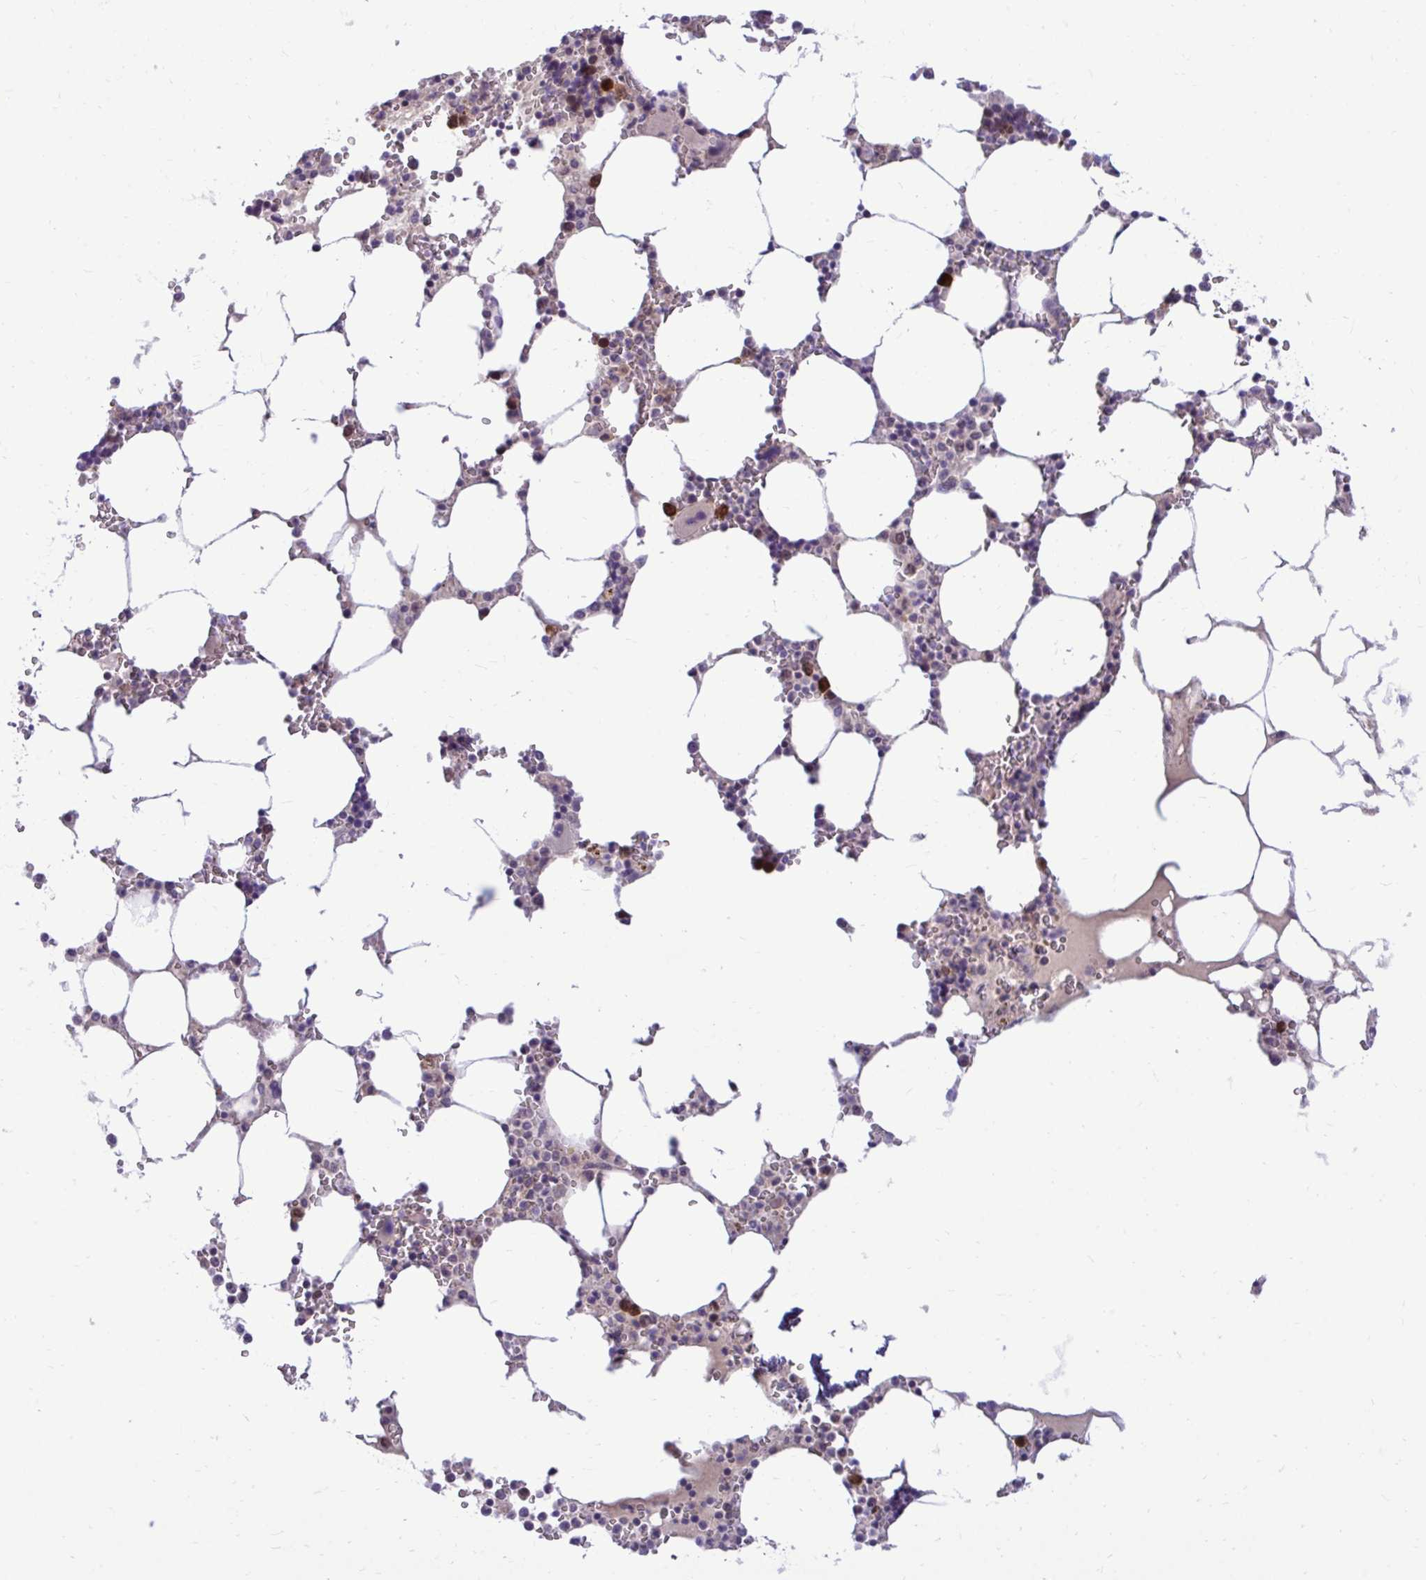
{"staining": {"intensity": "strong", "quantity": "<25%", "location": "cytoplasmic/membranous,nuclear"}, "tissue": "bone marrow", "cell_type": "Hematopoietic cells", "image_type": "normal", "snomed": [{"axis": "morphology", "description": "Normal tissue, NOS"}, {"axis": "topography", "description": "Bone marrow"}], "caption": "Protein staining displays strong cytoplasmic/membranous,nuclear staining in approximately <25% of hematopoietic cells in normal bone marrow.", "gene": "CDC20", "patient": {"sex": "male", "age": 64}}